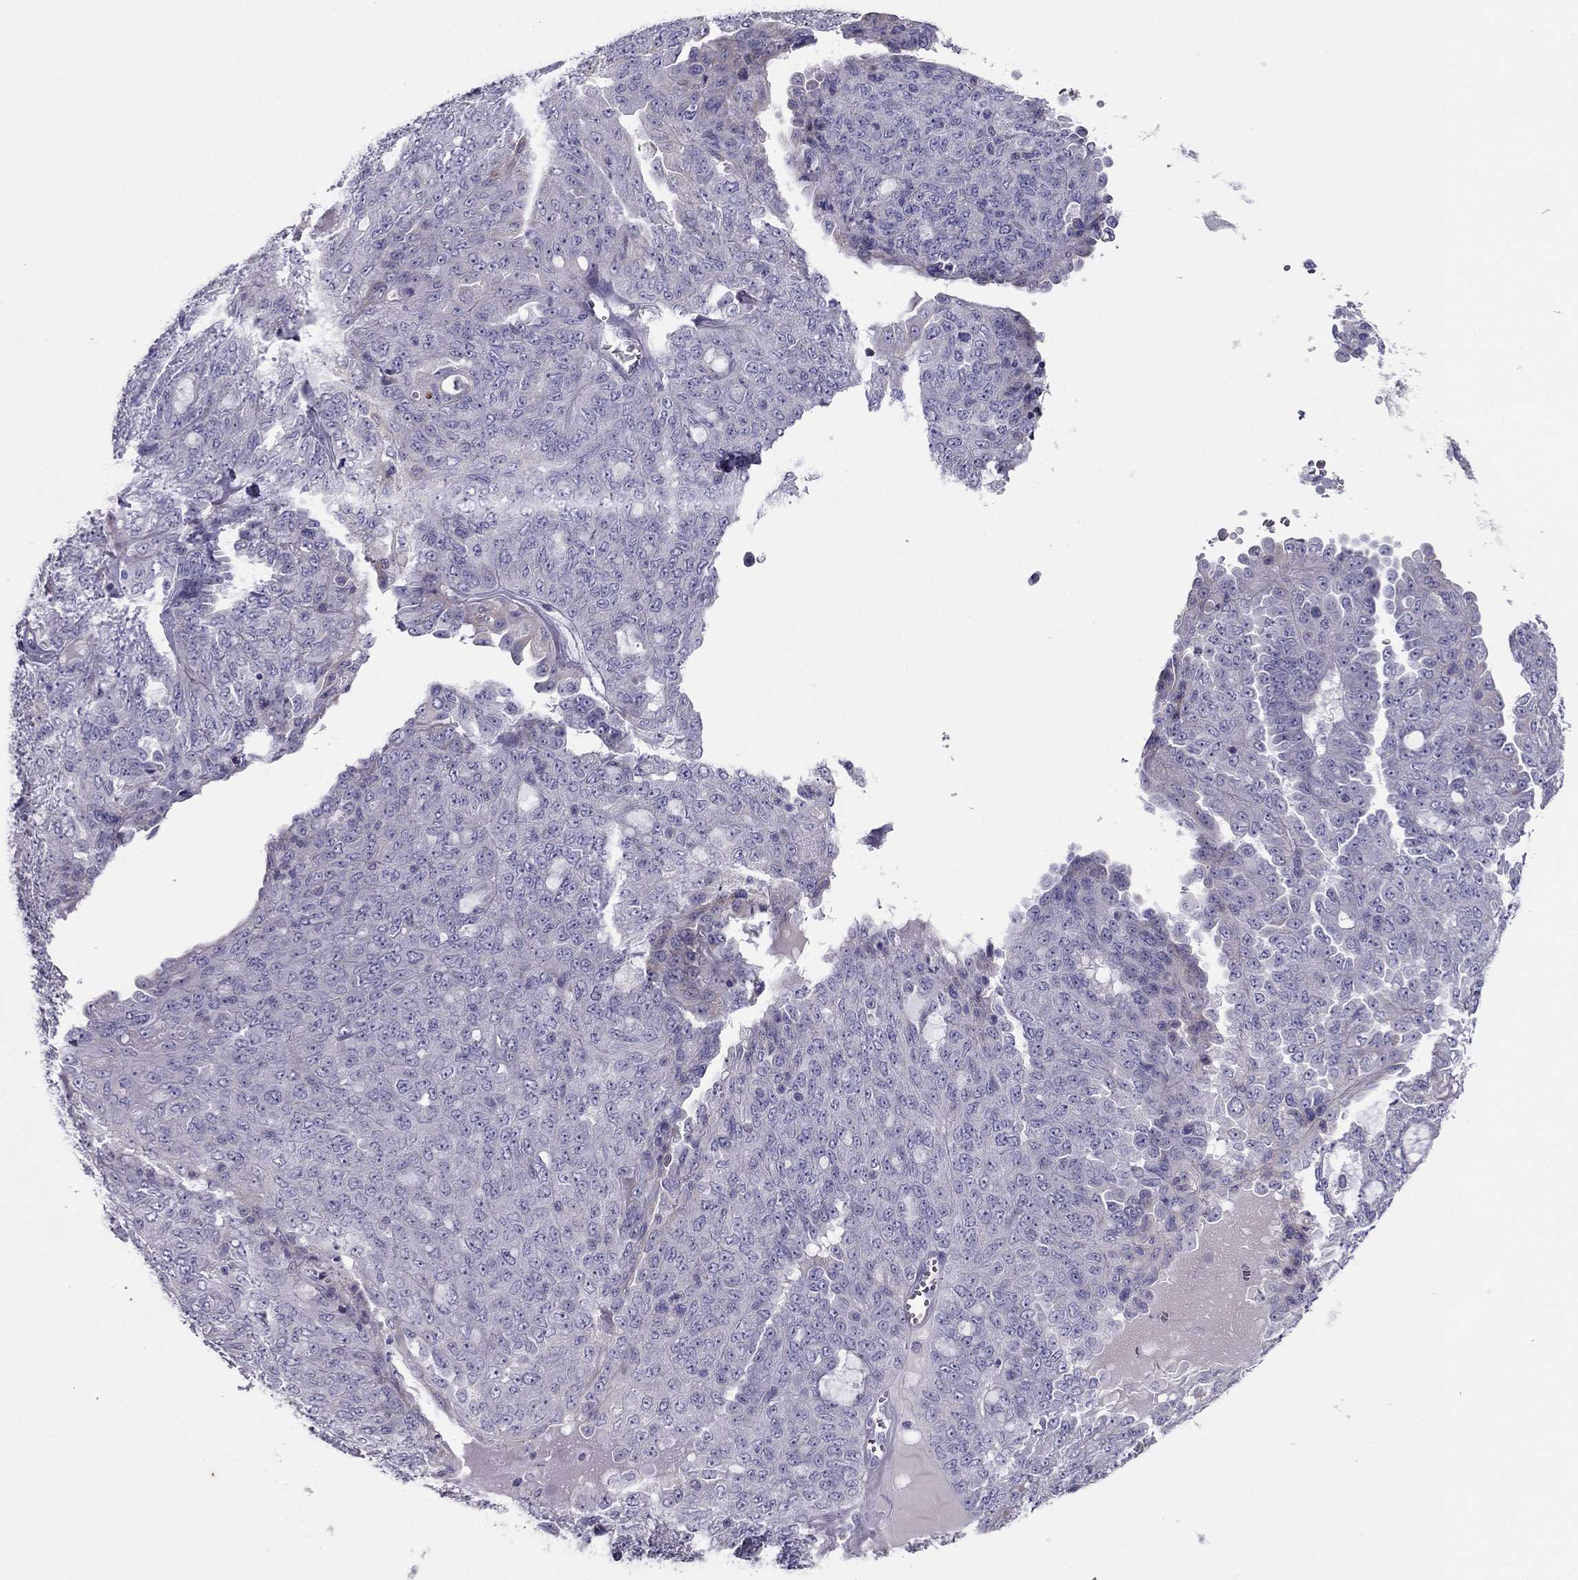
{"staining": {"intensity": "negative", "quantity": "none", "location": "none"}, "tissue": "ovarian cancer", "cell_type": "Tumor cells", "image_type": "cancer", "snomed": [{"axis": "morphology", "description": "Cystadenocarcinoma, serous, NOS"}, {"axis": "topography", "description": "Ovary"}], "caption": "The image shows no significant expression in tumor cells of ovarian serous cystadenocarcinoma. (DAB (3,3'-diaminobenzidine) immunohistochemistry (IHC), high magnification).", "gene": "MAEL", "patient": {"sex": "female", "age": 71}}